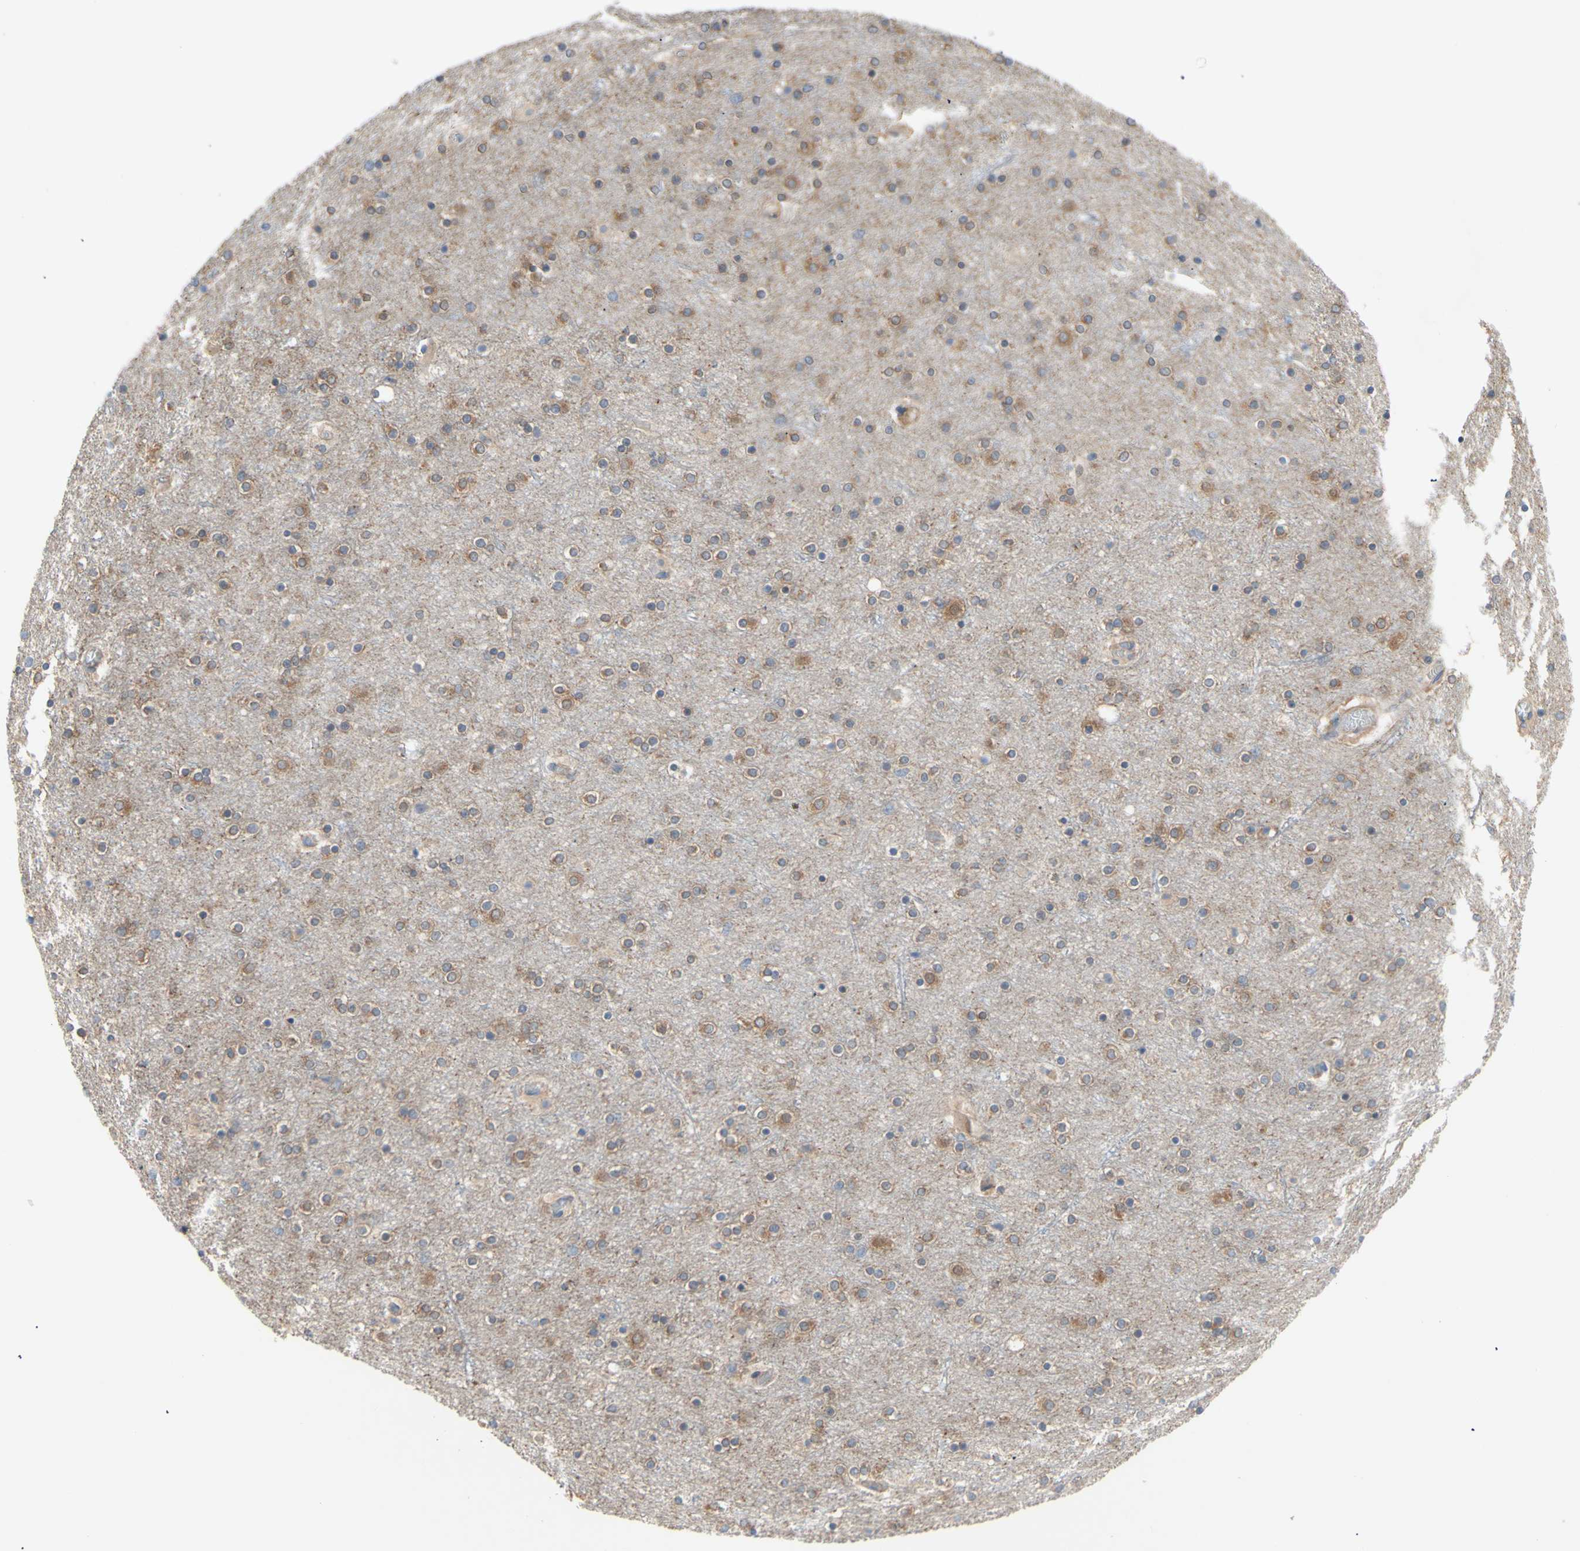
{"staining": {"intensity": "negative", "quantity": "none", "location": "none"}, "tissue": "cerebral cortex", "cell_type": "Endothelial cells", "image_type": "normal", "snomed": [{"axis": "morphology", "description": "Normal tissue, NOS"}, {"axis": "topography", "description": "Cerebral cortex"}], "caption": "High power microscopy histopathology image of an immunohistochemistry image of unremarkable cerebral cortex, revealing no significant staining in endothelial cells.", "gene": "DYNLRB1", "patient": {"sex": "female", "age": 54}}